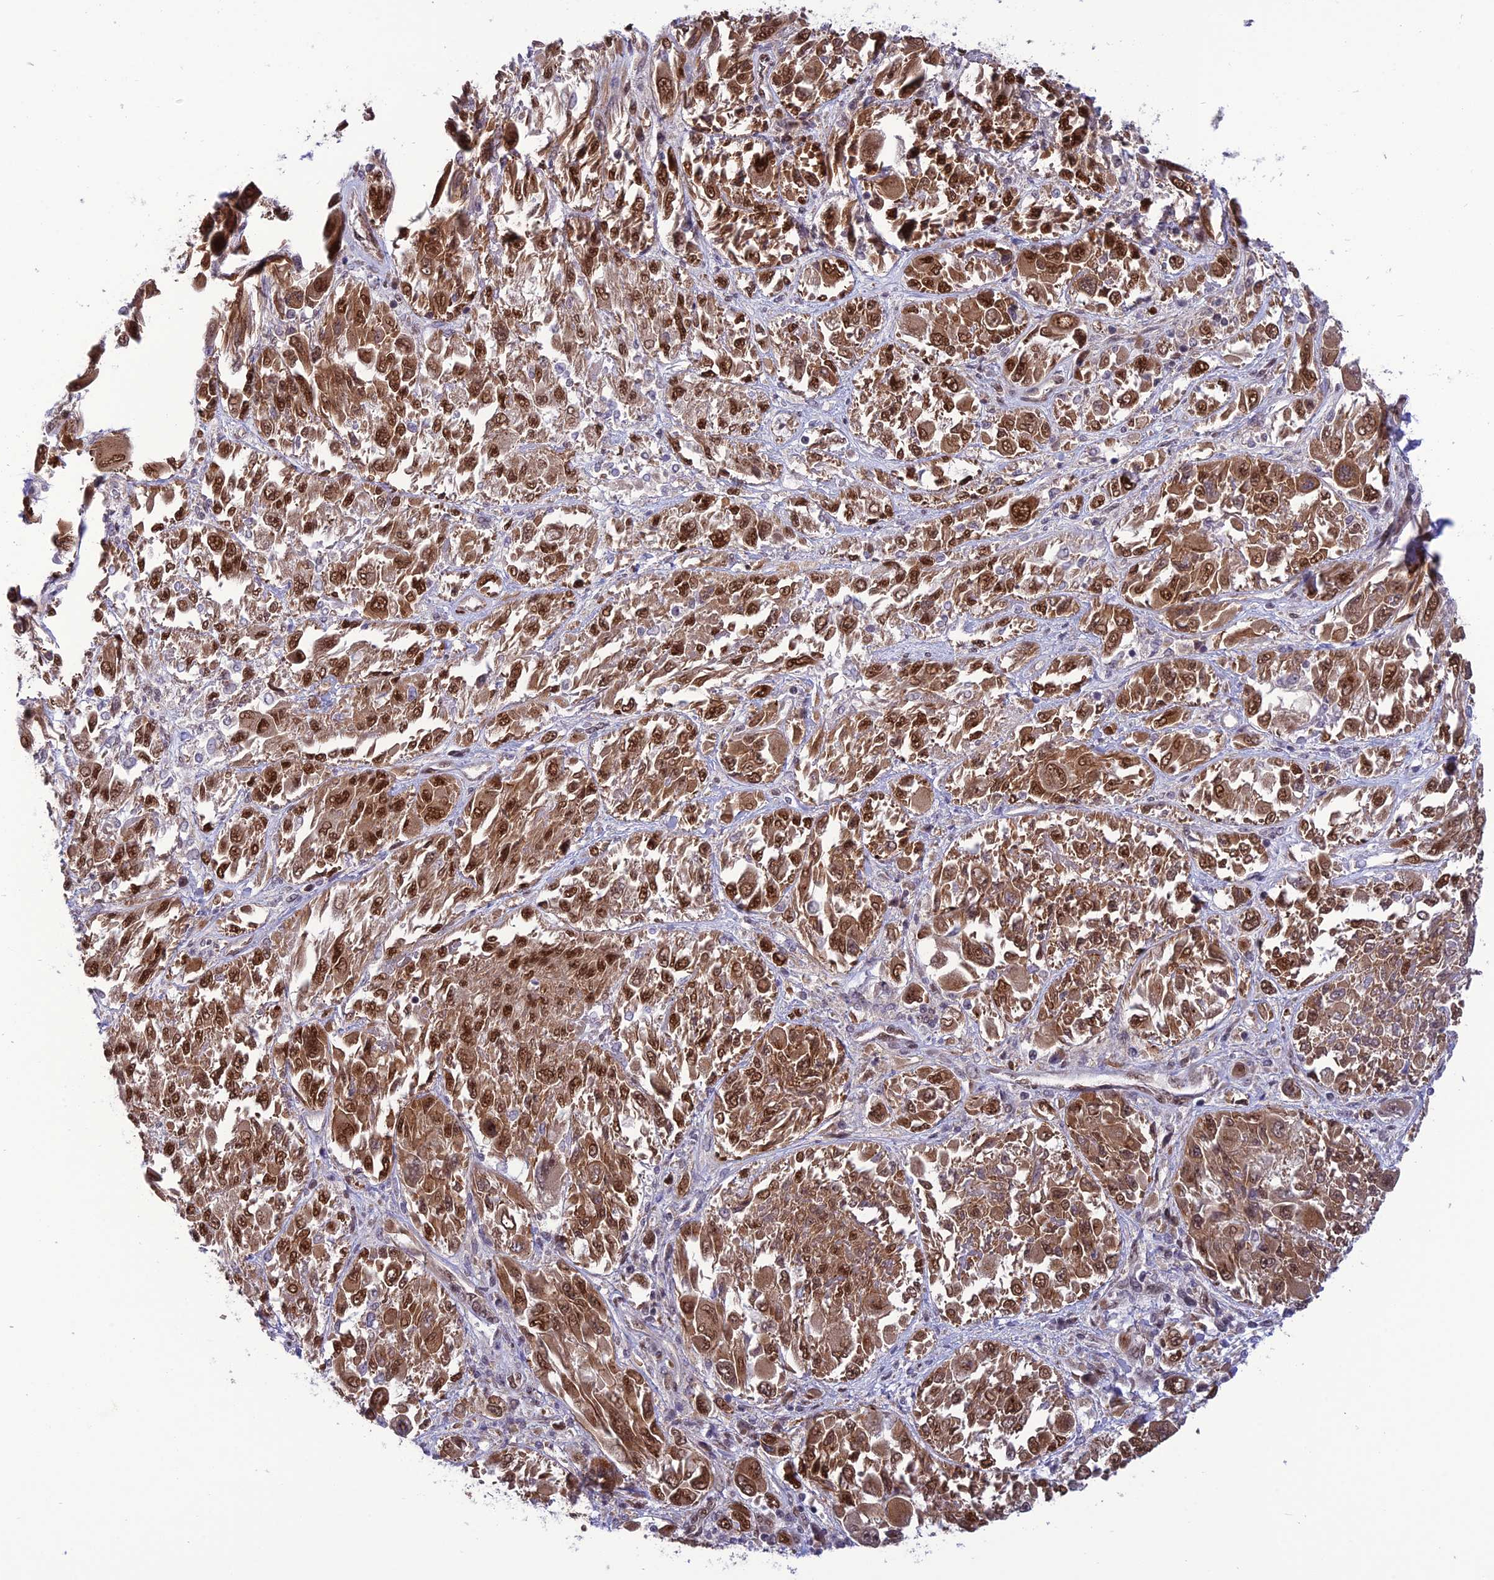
{"staining": {"intensity": "moderate", "quantity": ">75%", "location": "nuclear"}, "tissue": "melanoma", "cell_type": "Tumor cells", "image_type": "cancer", "snomed": [{"axis": "morphology", "description": "Malignant melanoma, NOS"}, {"axis": "topography", "description": "Skin"}], "caption": "Immunohistochemical staining of human malignant melanoma demonstrates medium levels of moderate nuclear staining in approximately >75% of tumor cells.", "gene": "RTRAF", "patient": {"sex": "female", "age": 91}}